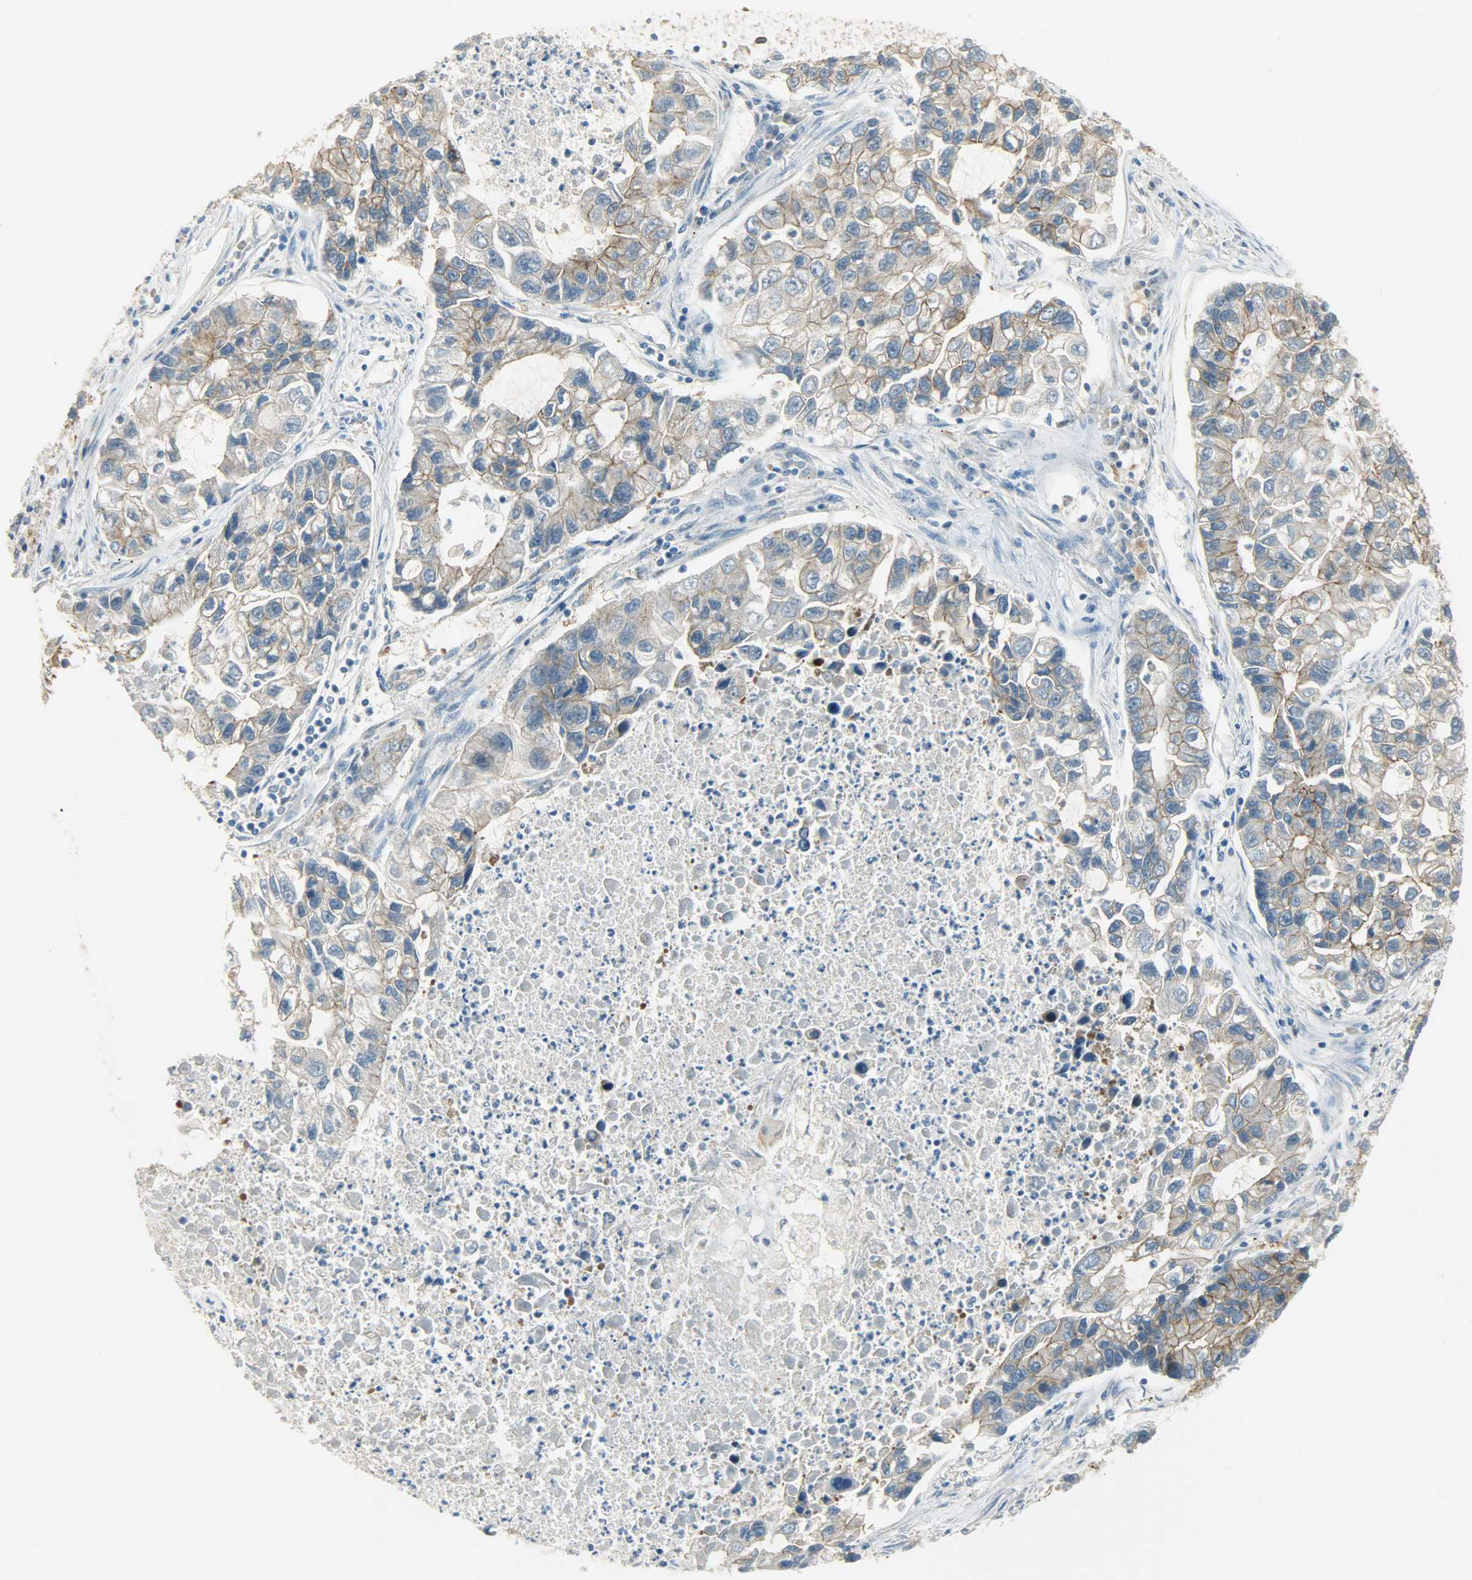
{"staining": {"intensity": "moderate", "quantity": ">75%", "location": "cytoplasmic/membranous"}, "tissue": "lung cancer", "cell_type": "Tumor cells", "image_type": "cancer", "snomed": [{"axis": "morphology", "description": "Adenocarcinoma, NOS"}, {"axis": "topography", "description": "Lung"}], "caption": "This is a photomicrograph of IHC staining of lung cancer (adenocarcinoma), which shows moderate staining in the cytoplasmic/membranous of tumor cells.", "gene": "DSG2", "patient": {"sex": "female", "age": 51}}